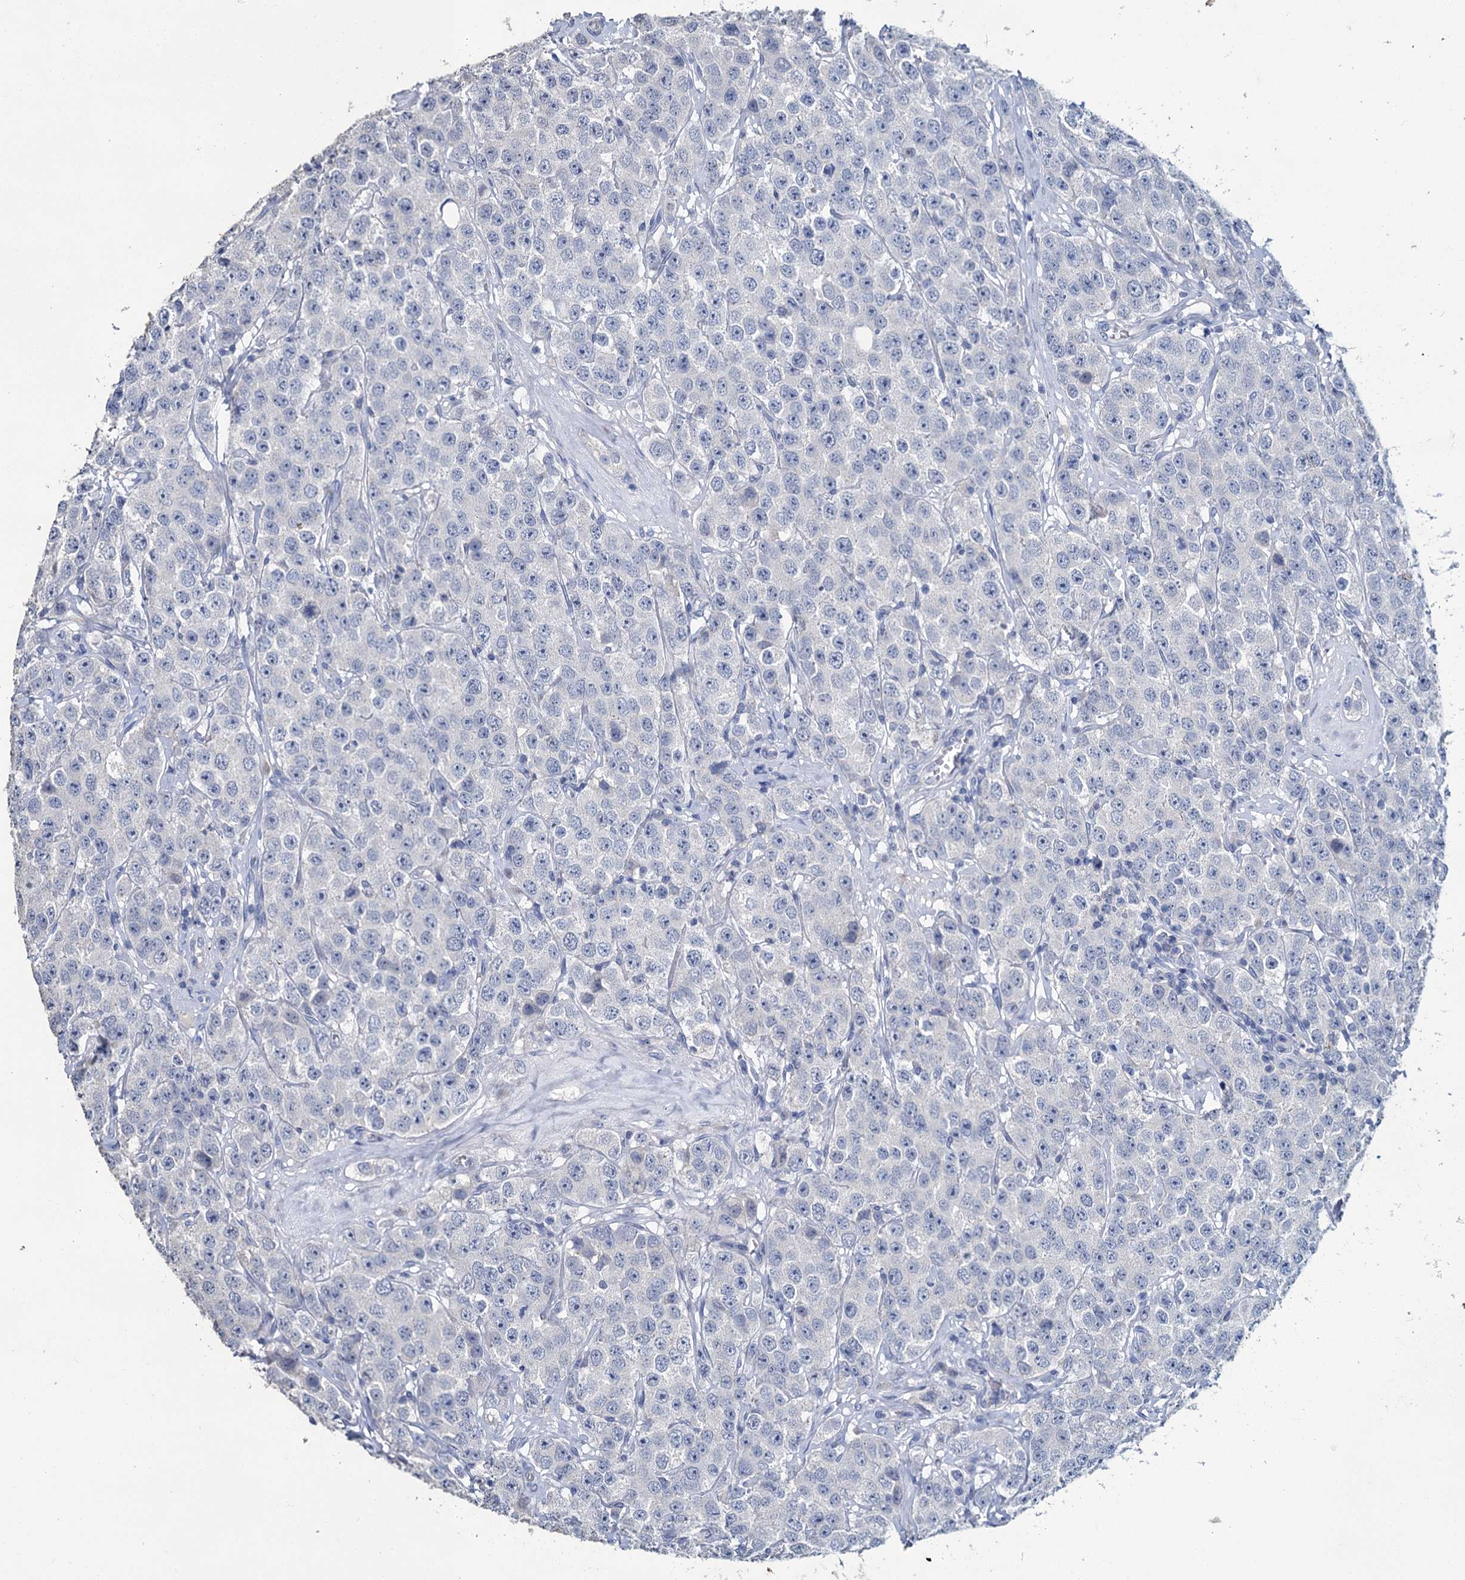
{"staining": {"intensity": "negative", "quantity": "none", "location": "none"}, "tissue": "testis cancer", "cell_type": "Tumor cells", "image_type": "cancer", "snomed": [{"axis": "morphology", "description": "Seminoma, NOS"}, {"axis": "topography", "description": "Testis"}], "caption": "Immunohistochemistry image of neoplastic tissue: human testis seminoma stained with DAB (3,3'-diaminobenzidine) displays no significant protein expression in tumor cells.", "gene": "SNCB", "patient": {"sex": "male", "age": 28}}